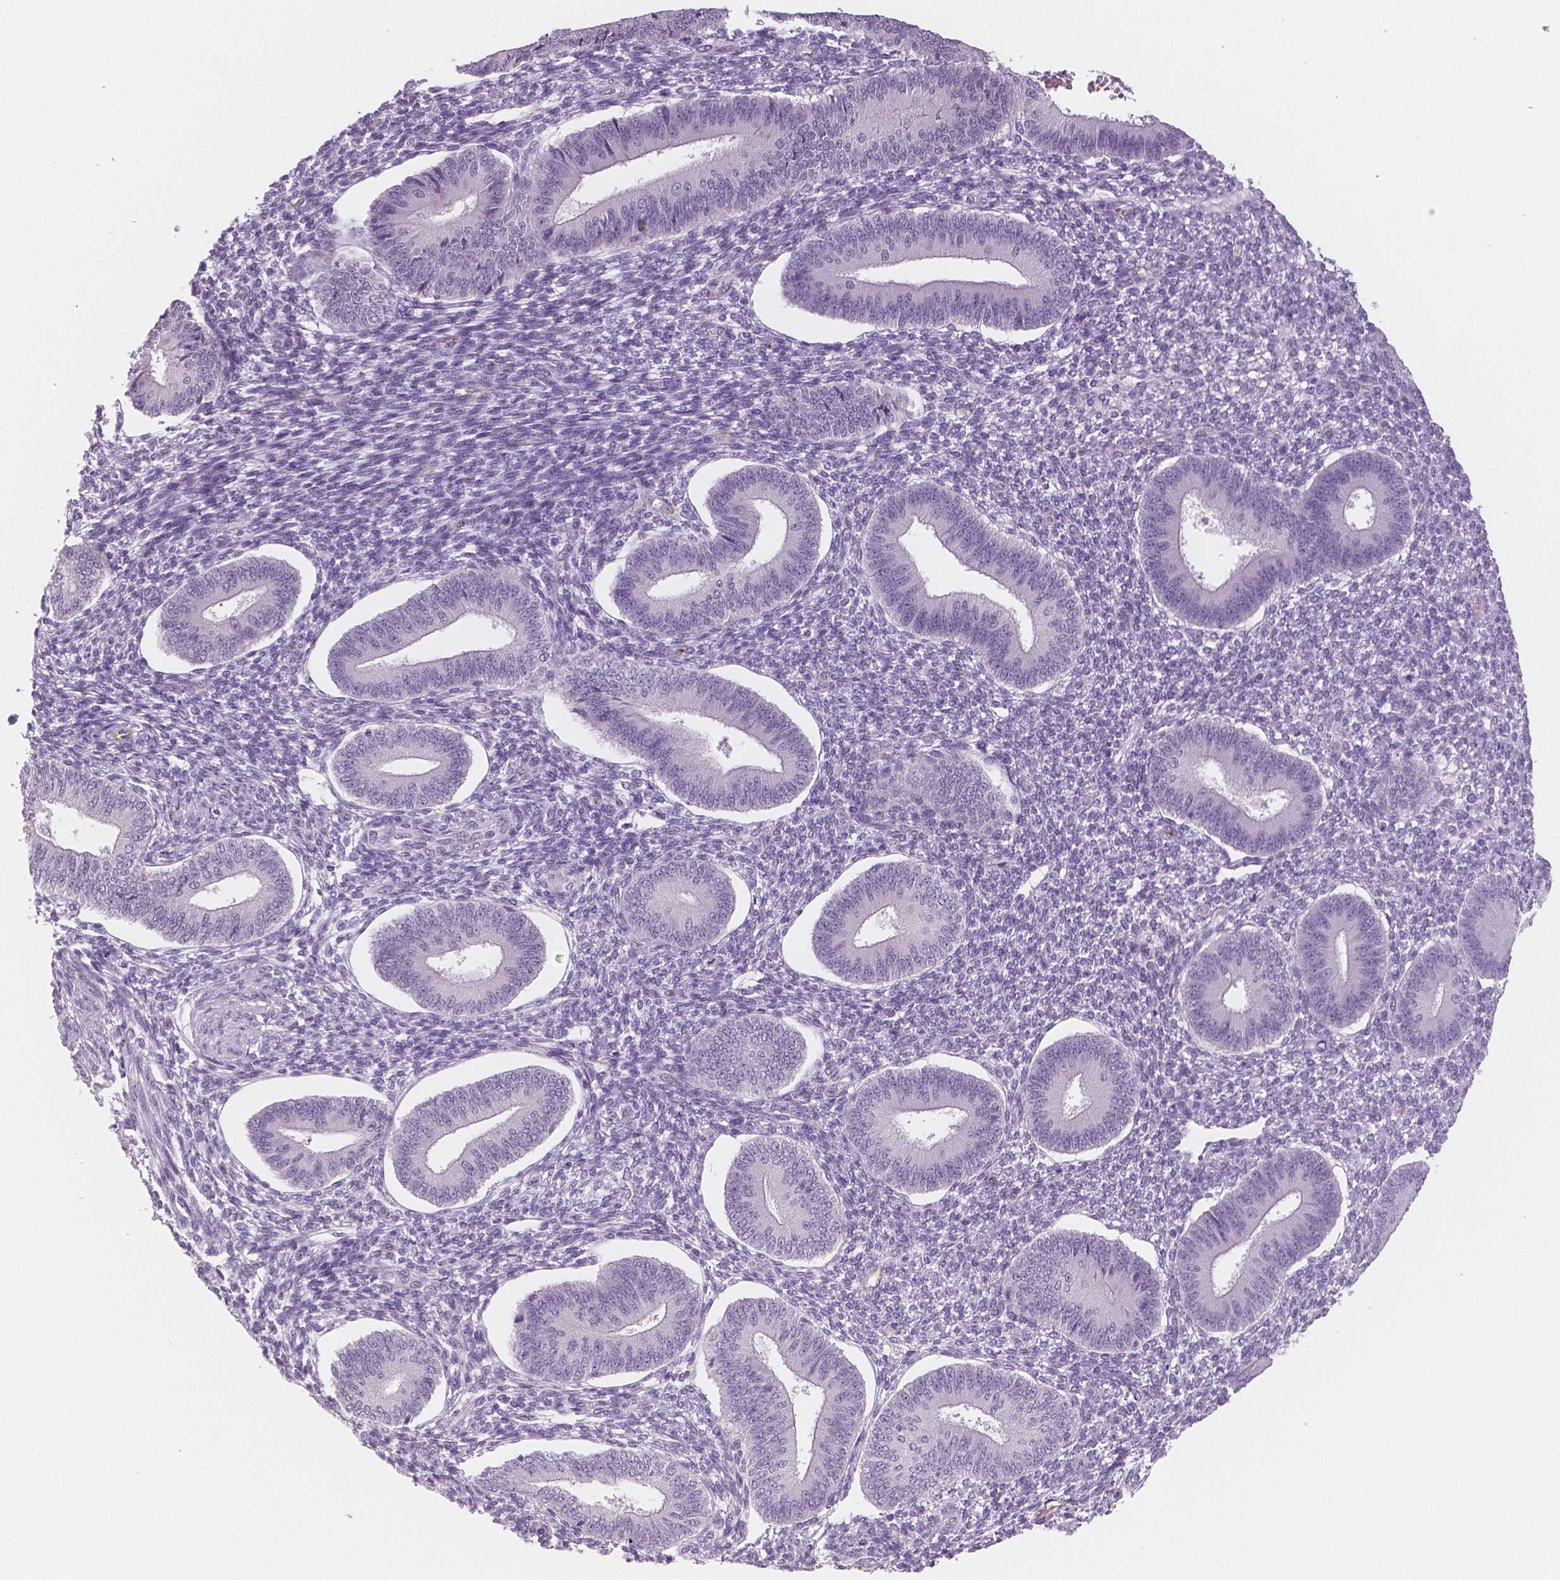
{"staining": {"intensity": "negative", "quantity": "none", "location": "none"}, "tissue": "endometrium", "cell_type": "Cells in endometrial stroma", "image_type": "normal", "snomed": [{"axis": "morphology", "description": "Normal tissue, NOS"}, {"axis": "topography", "description": "Endometrium"}], "caption": "High magnification brightfield microscopy of benign endometrium stained with DAB (brown) and counterstained with hematoxylin (blue): cells in endometrial stroma show no significant expression.", "gene": "TSPAN7", "patient": {"sex": "female", "age": 42}}